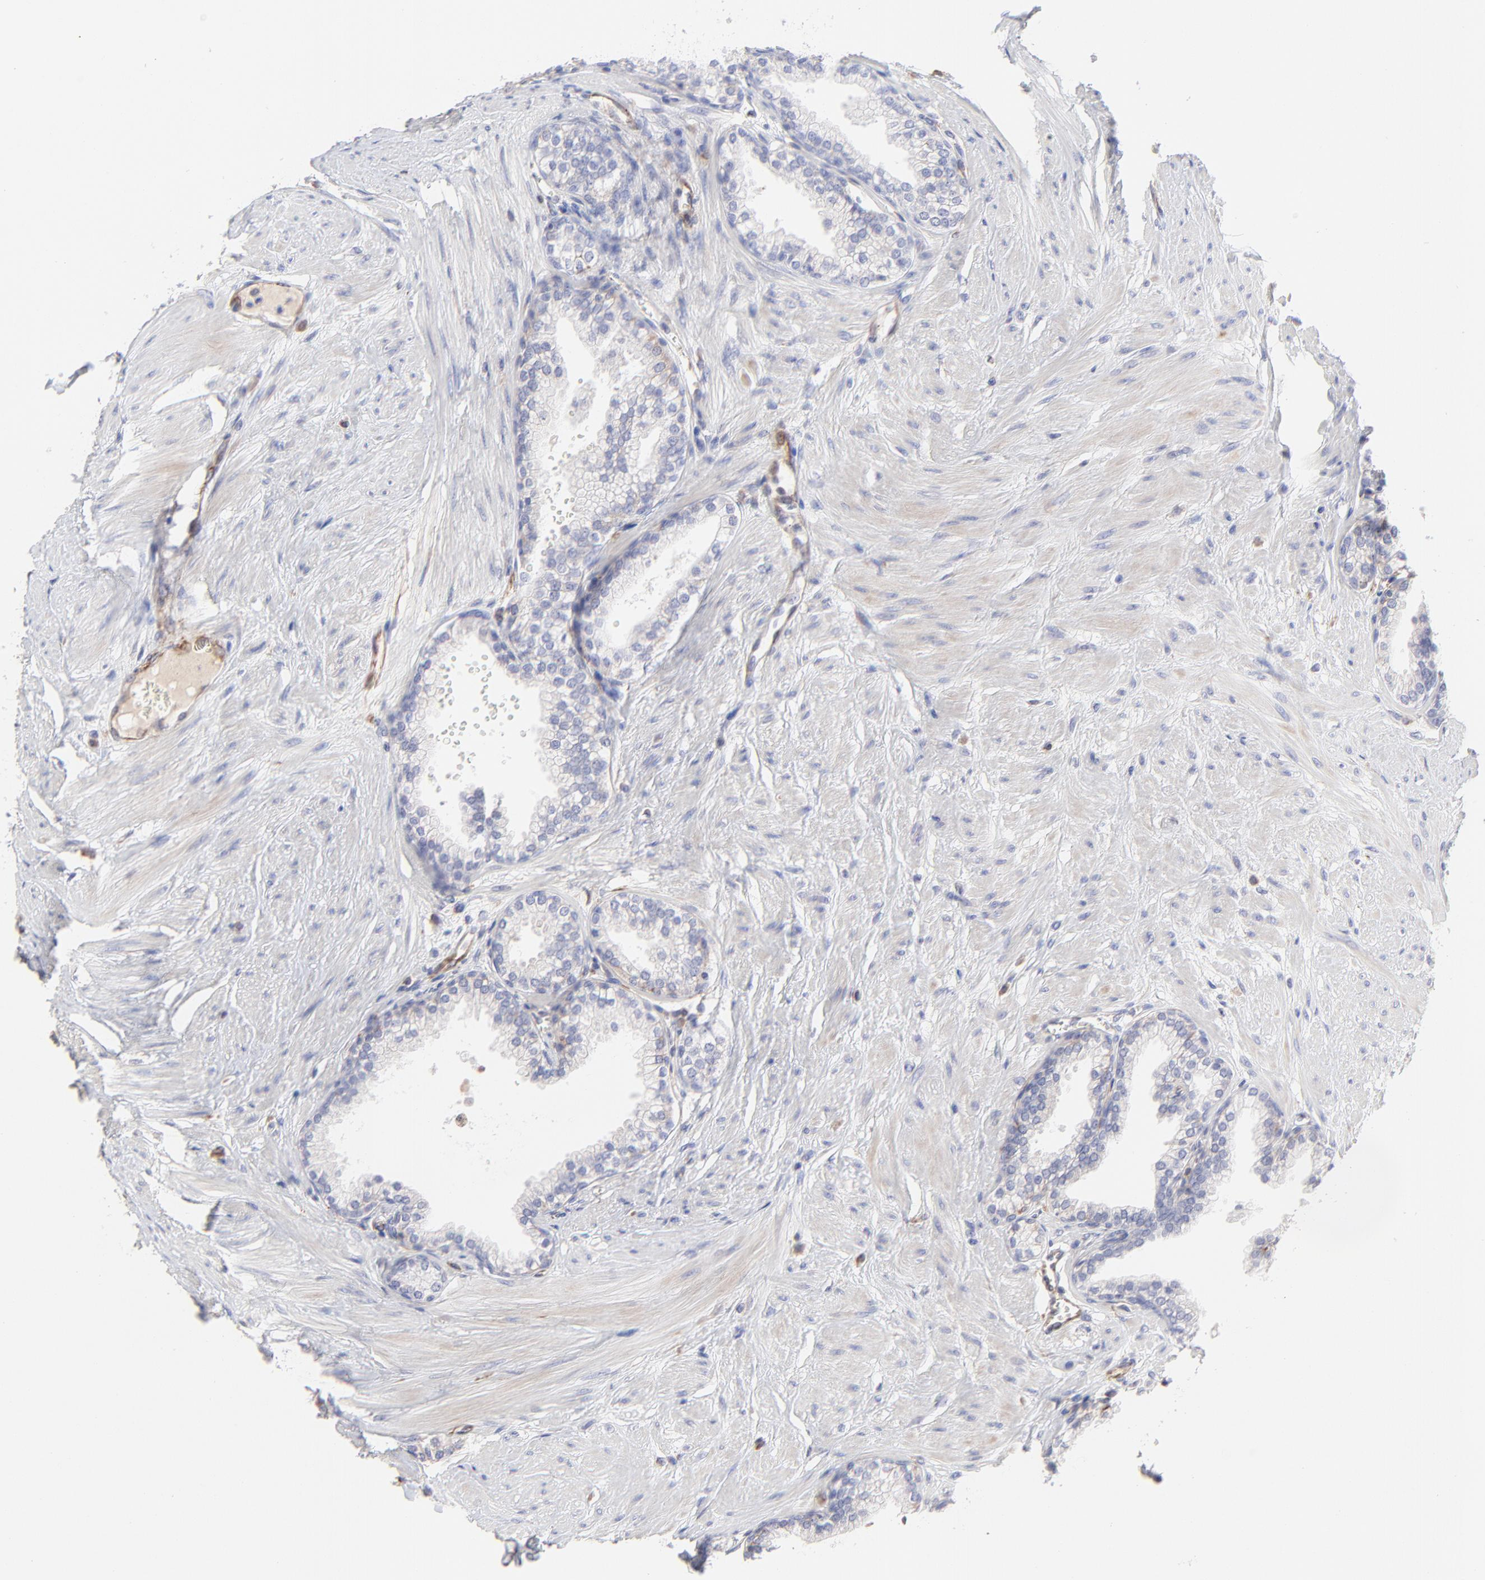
{"staining": {"intensity": "negative", "quantity": "none", "location": "none"}, "tissue": "prostate", "cell_type": "Glandular cells", "image_type": "normal", "snomed": [{"axis": "morphology", "description": "Normal tissue, NOS"}, {"axis": "topography", "description": "Prostate"}], "caption": "This is a micrograph of IHC staining of unremarkable prostate, which shows no expression in glandular cells. Brightfield microscopy of immunohistochemistry (IHC) stained with DAB (3,3'-diaminobenzidine) (brown) and hematoxylin (blue), captured at high magnification.", "gene": "COX8C", "patient": {"sex": "male", "age": 64}}